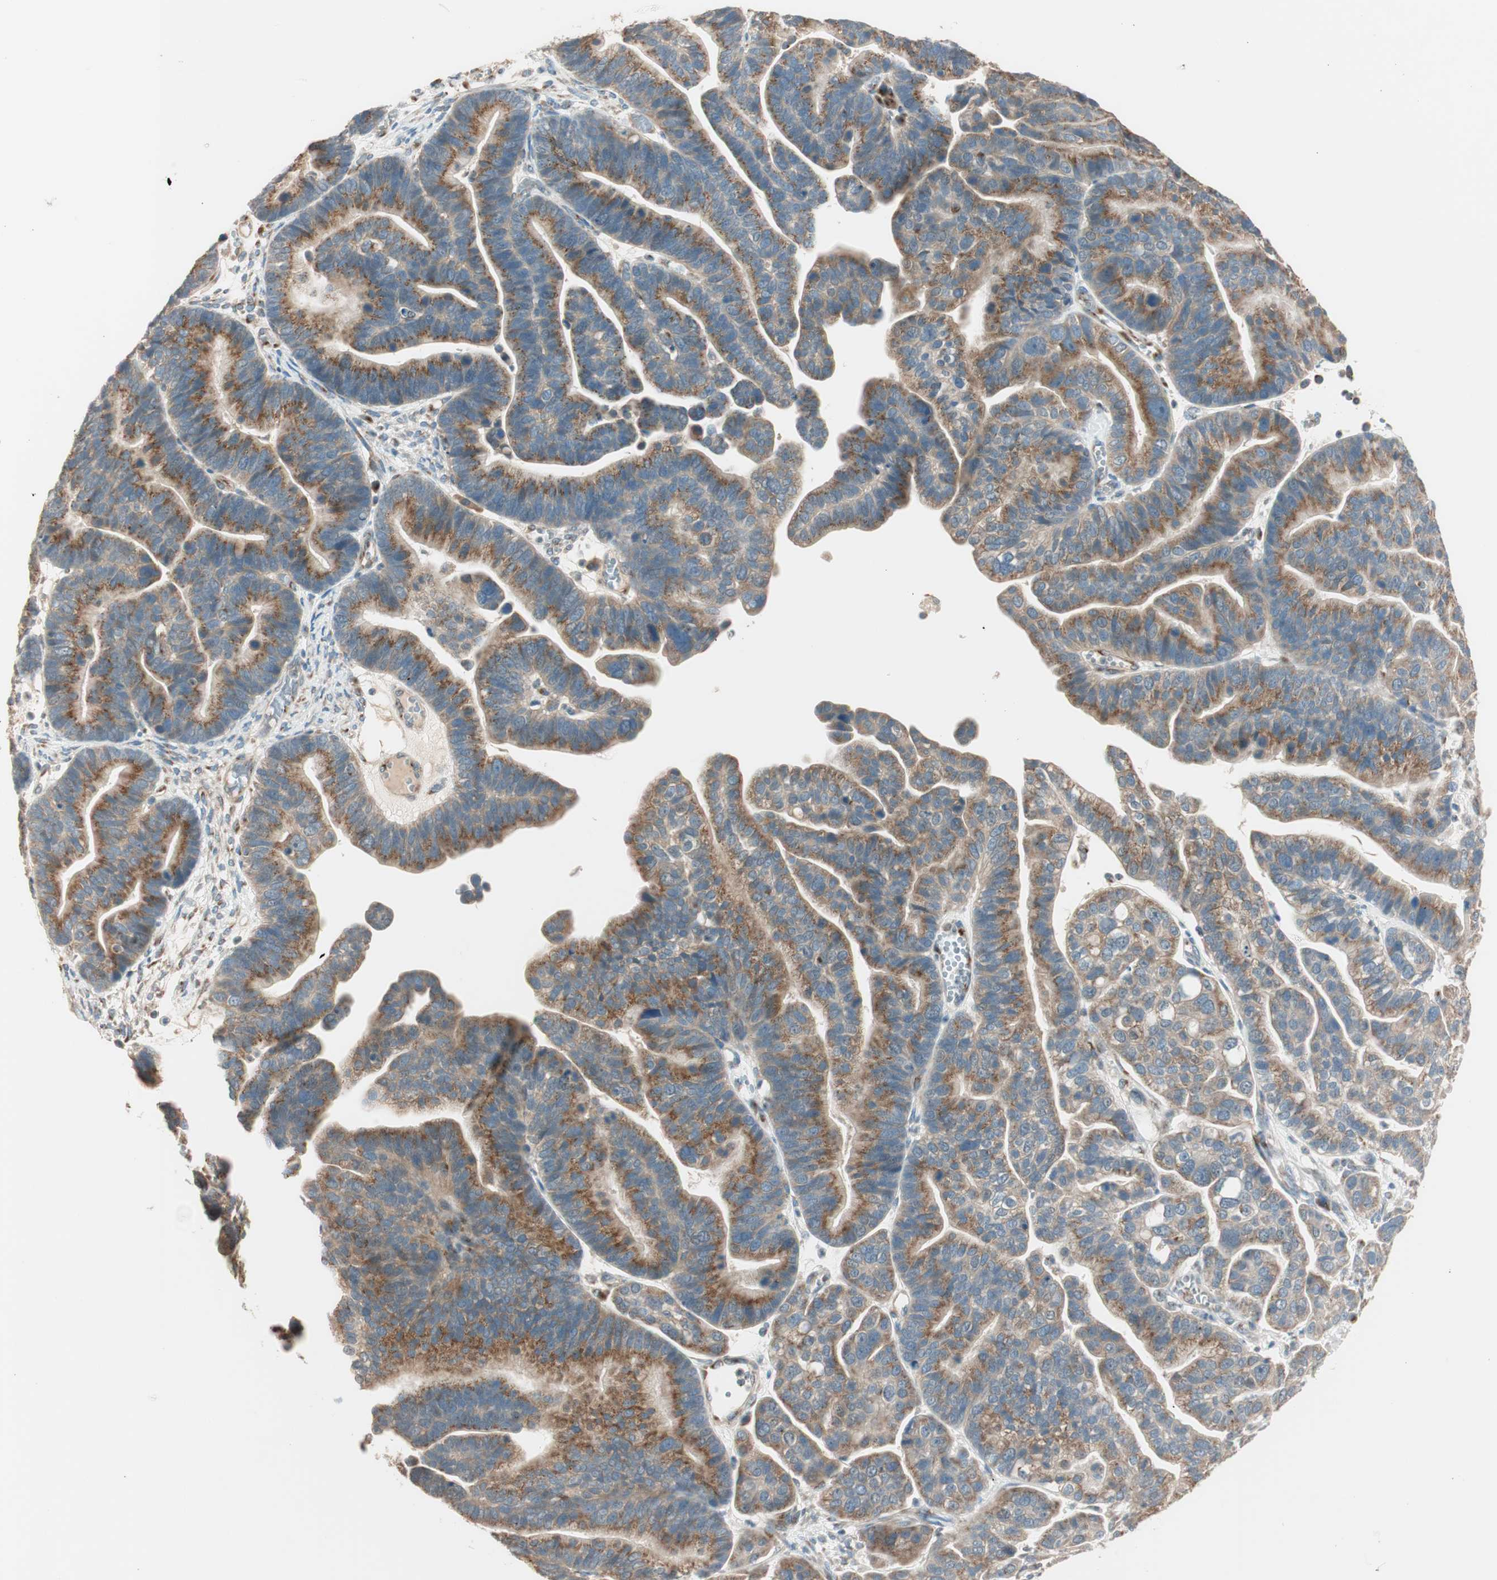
{"staining": {"intensity": "strong", "quantity": ">75%", "location": "cytoplasmic/membranous"}, "tissue": "ovarian cancer", "cell_type": "Tumor cells", "image_type": "cancer", "snomed": [{"axis": "morphology", "description": "Cystadenocarcinoma, serous, NOS"}, {"axis": "topography", "description": "Ovary"}], "caption": "High-magnification brightfield microscopy of serous cystadenocarcinoma (ovarian) stained with DAB (brown) and counterstained with hematoxylin (blue). tumor cells exhibit strong cytoplasmic/membranous expression is identified in about>75% of cells.", "gene": "SEC16A", "patient": {"sex": "female", "age": 56}}